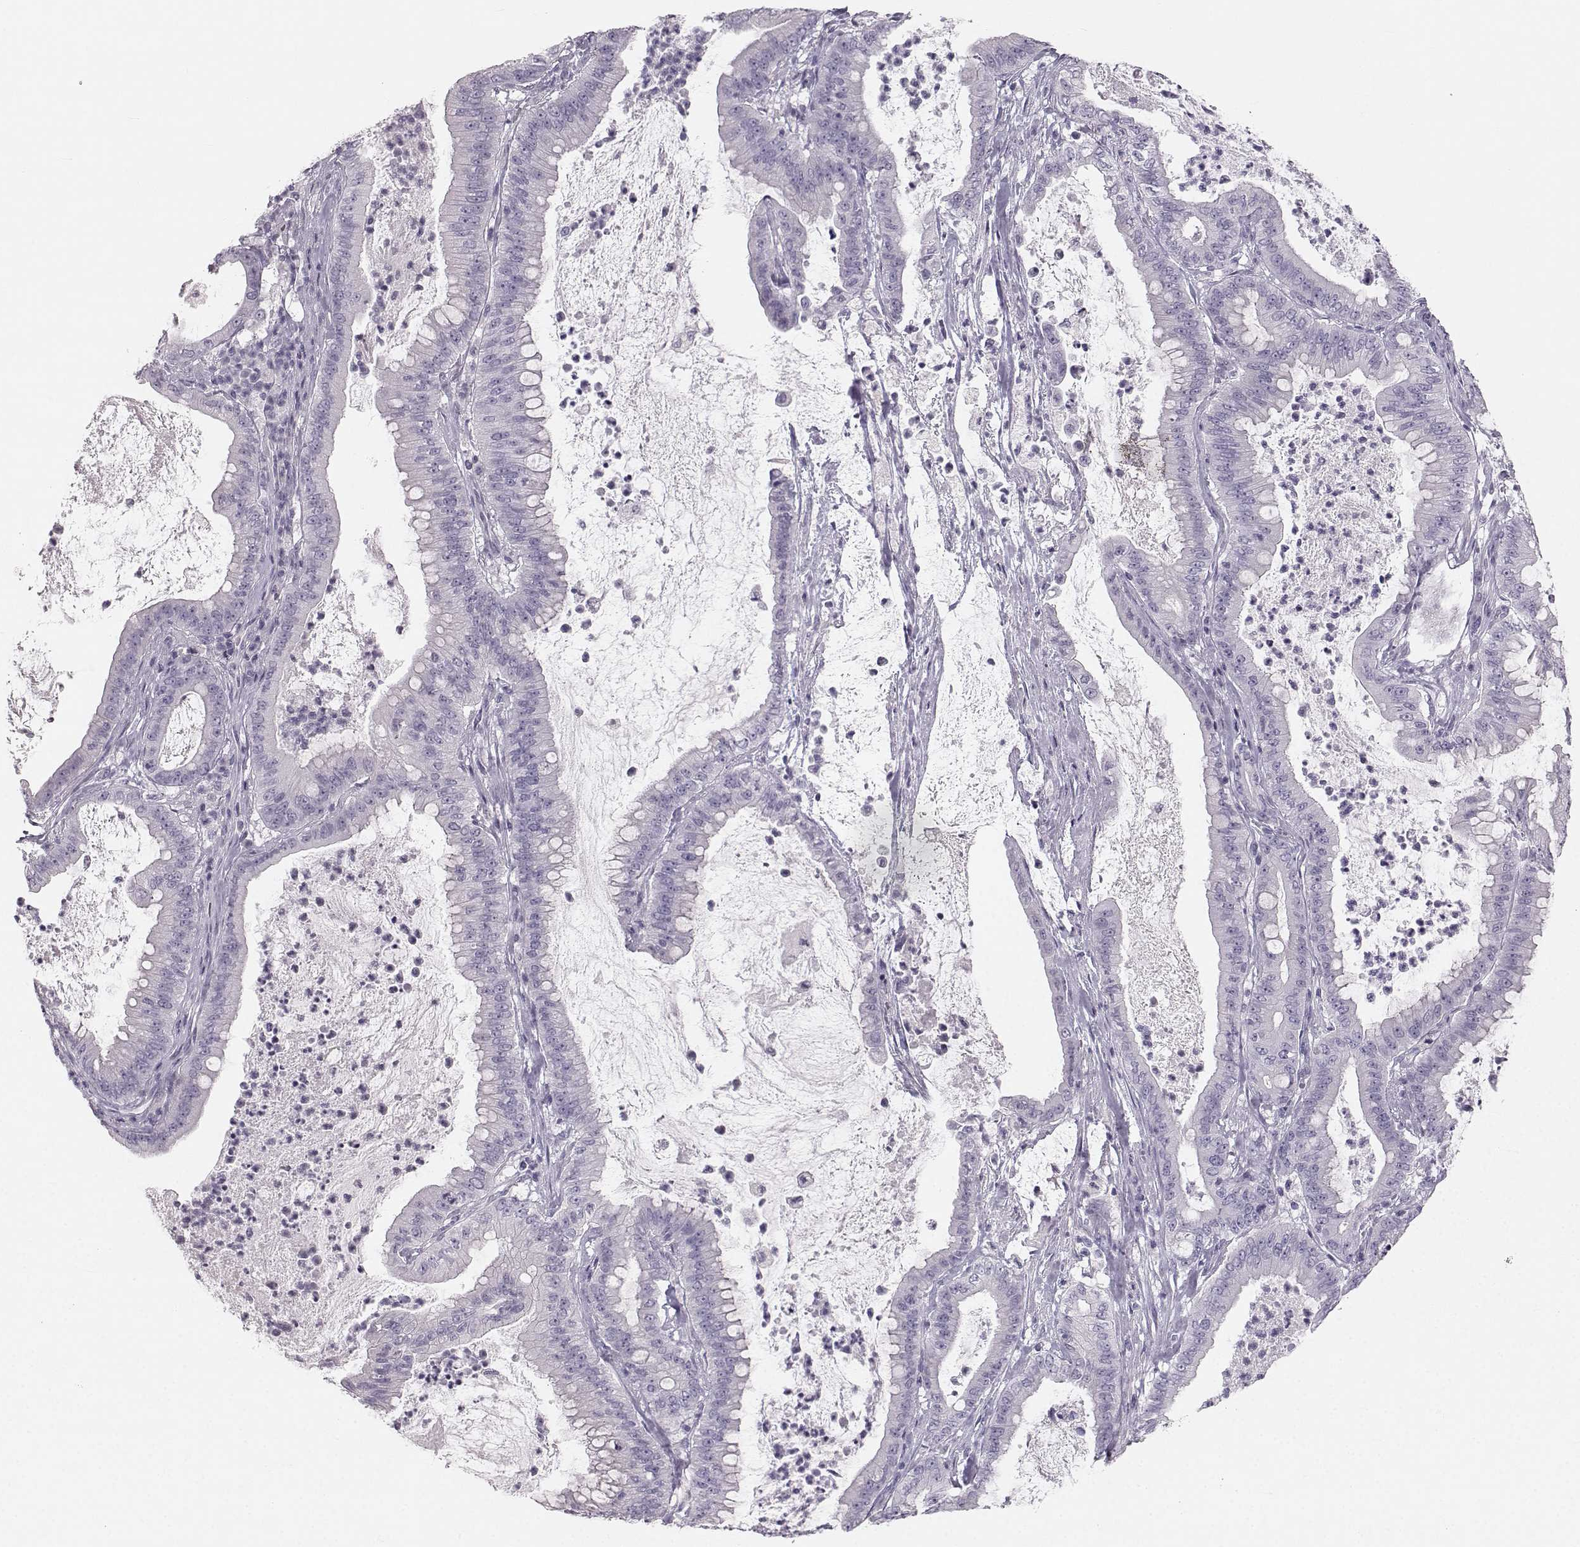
{"staining": {"intensity": "negative", "quantity": "none", "location": "none"}, "tissue": "pancreatic cancer", "cell_type": "Tumor cells", "image_type": "cancer", "snomed": [{"axis": "morphology", "description": "Adenocarcinoma, NOS"}, {"axis": "topography", "description": "Pancreas"}], "caption": "High magnification brightfield microscopy of adenocarcinoma (pancreatic) stained with DAB (3,3'-diaminobenzidine) (brown) and counterstained with hematoxylin (blue): tumor cells show no significant expression.", "gene": "OIP5", "patient": {"sex": "male", "age": 71}}